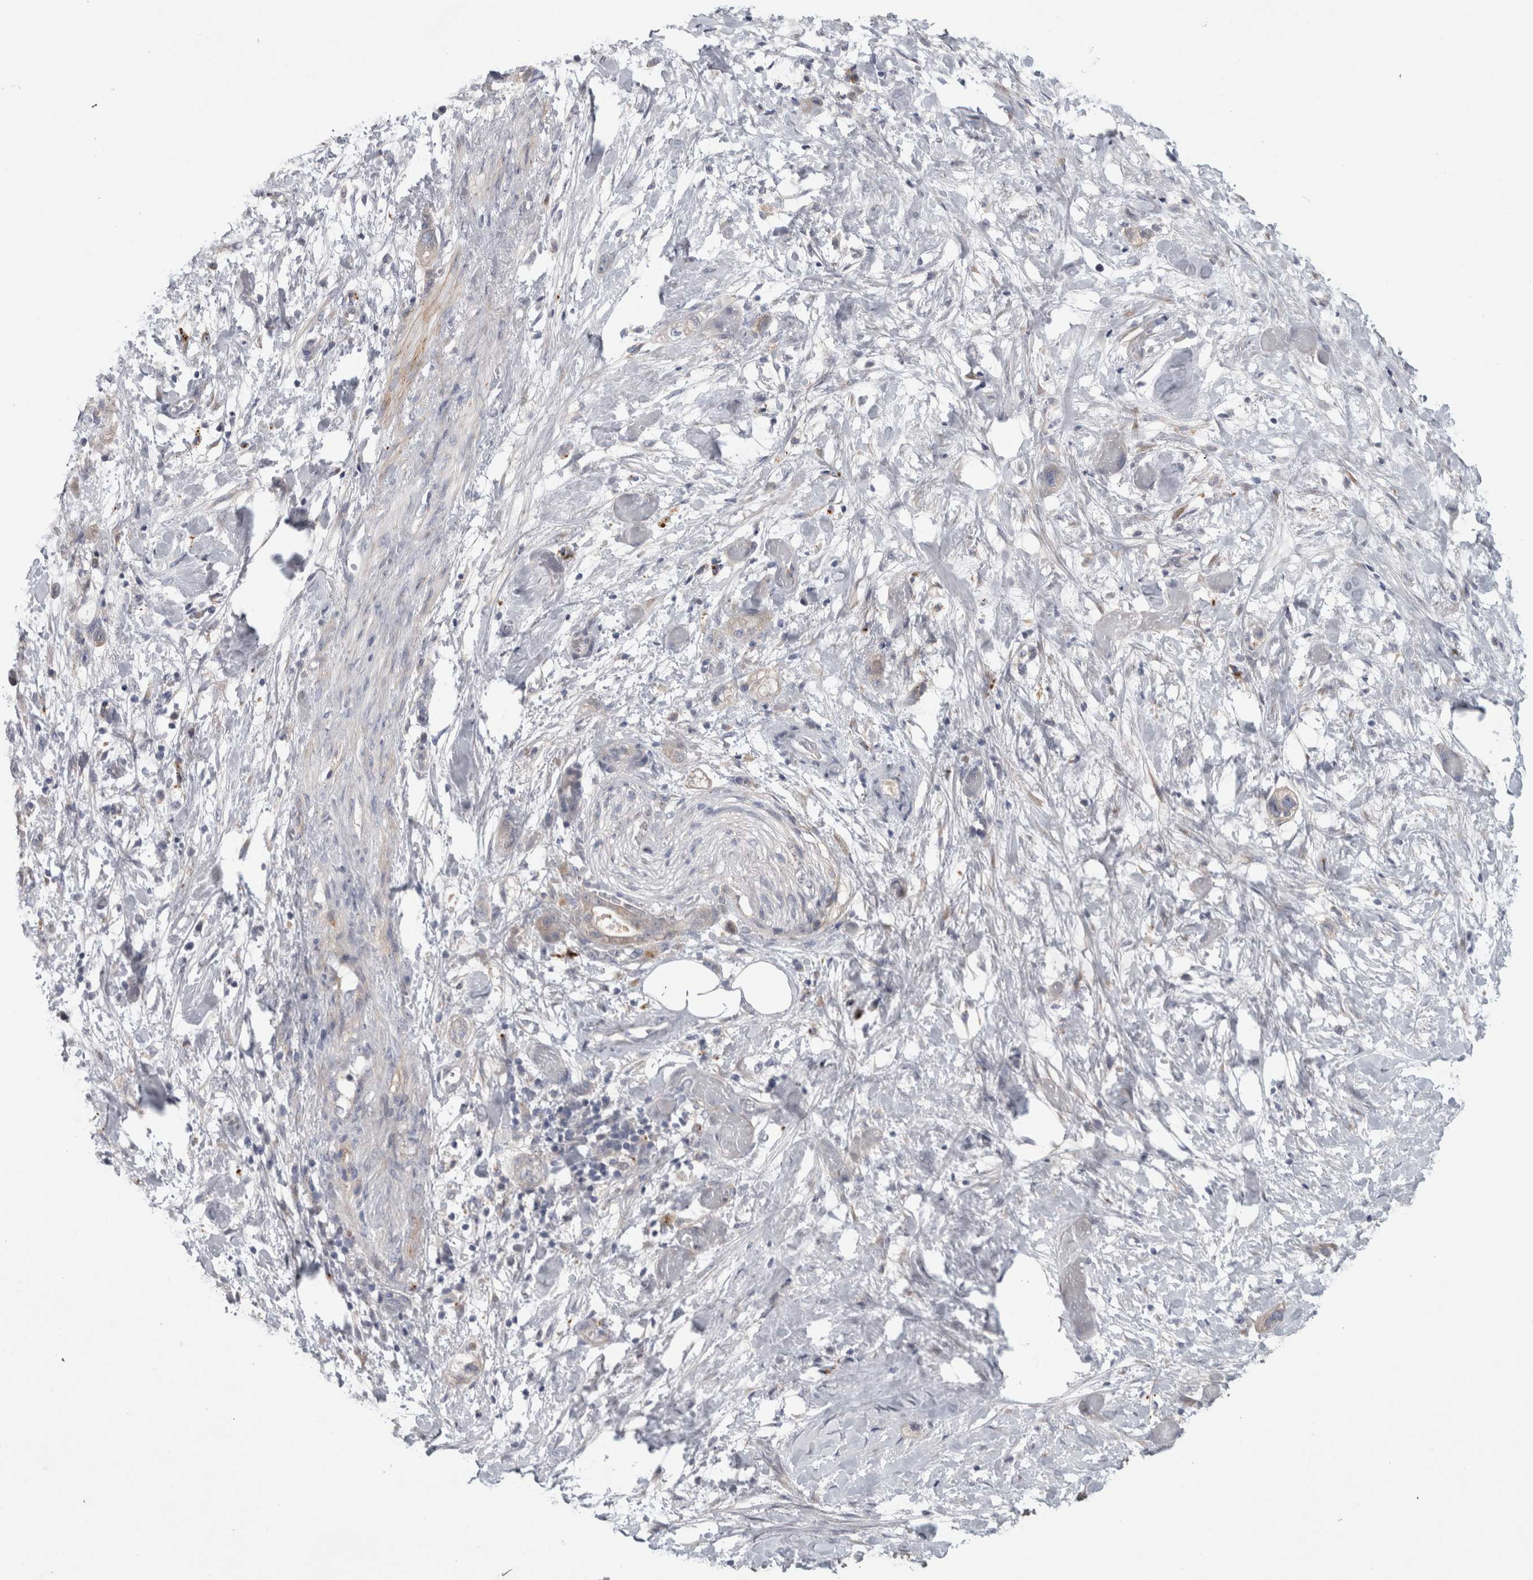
{"staining": {"intensity": "negative", "quantity": "none", "location": "none"}, "tissue": "stomach cancer", "cell_type": "Tumor cells", "image_type": "cancer", "snomed": [{"axis": "morphology", "description": "Adenocarcinoma, NOS"}, {"axis": "topography", "description": "Stomach"}, {"axis": "topography", "description": "Stomach, lower"}], "caption": "A high-resolution micrograph shows IHC staining of adenocarcinoma (stomach), which reveals no significant expression in tumor cells.", "gene": "ATXN2", "patient": {"sex": "female", "age": 48}}